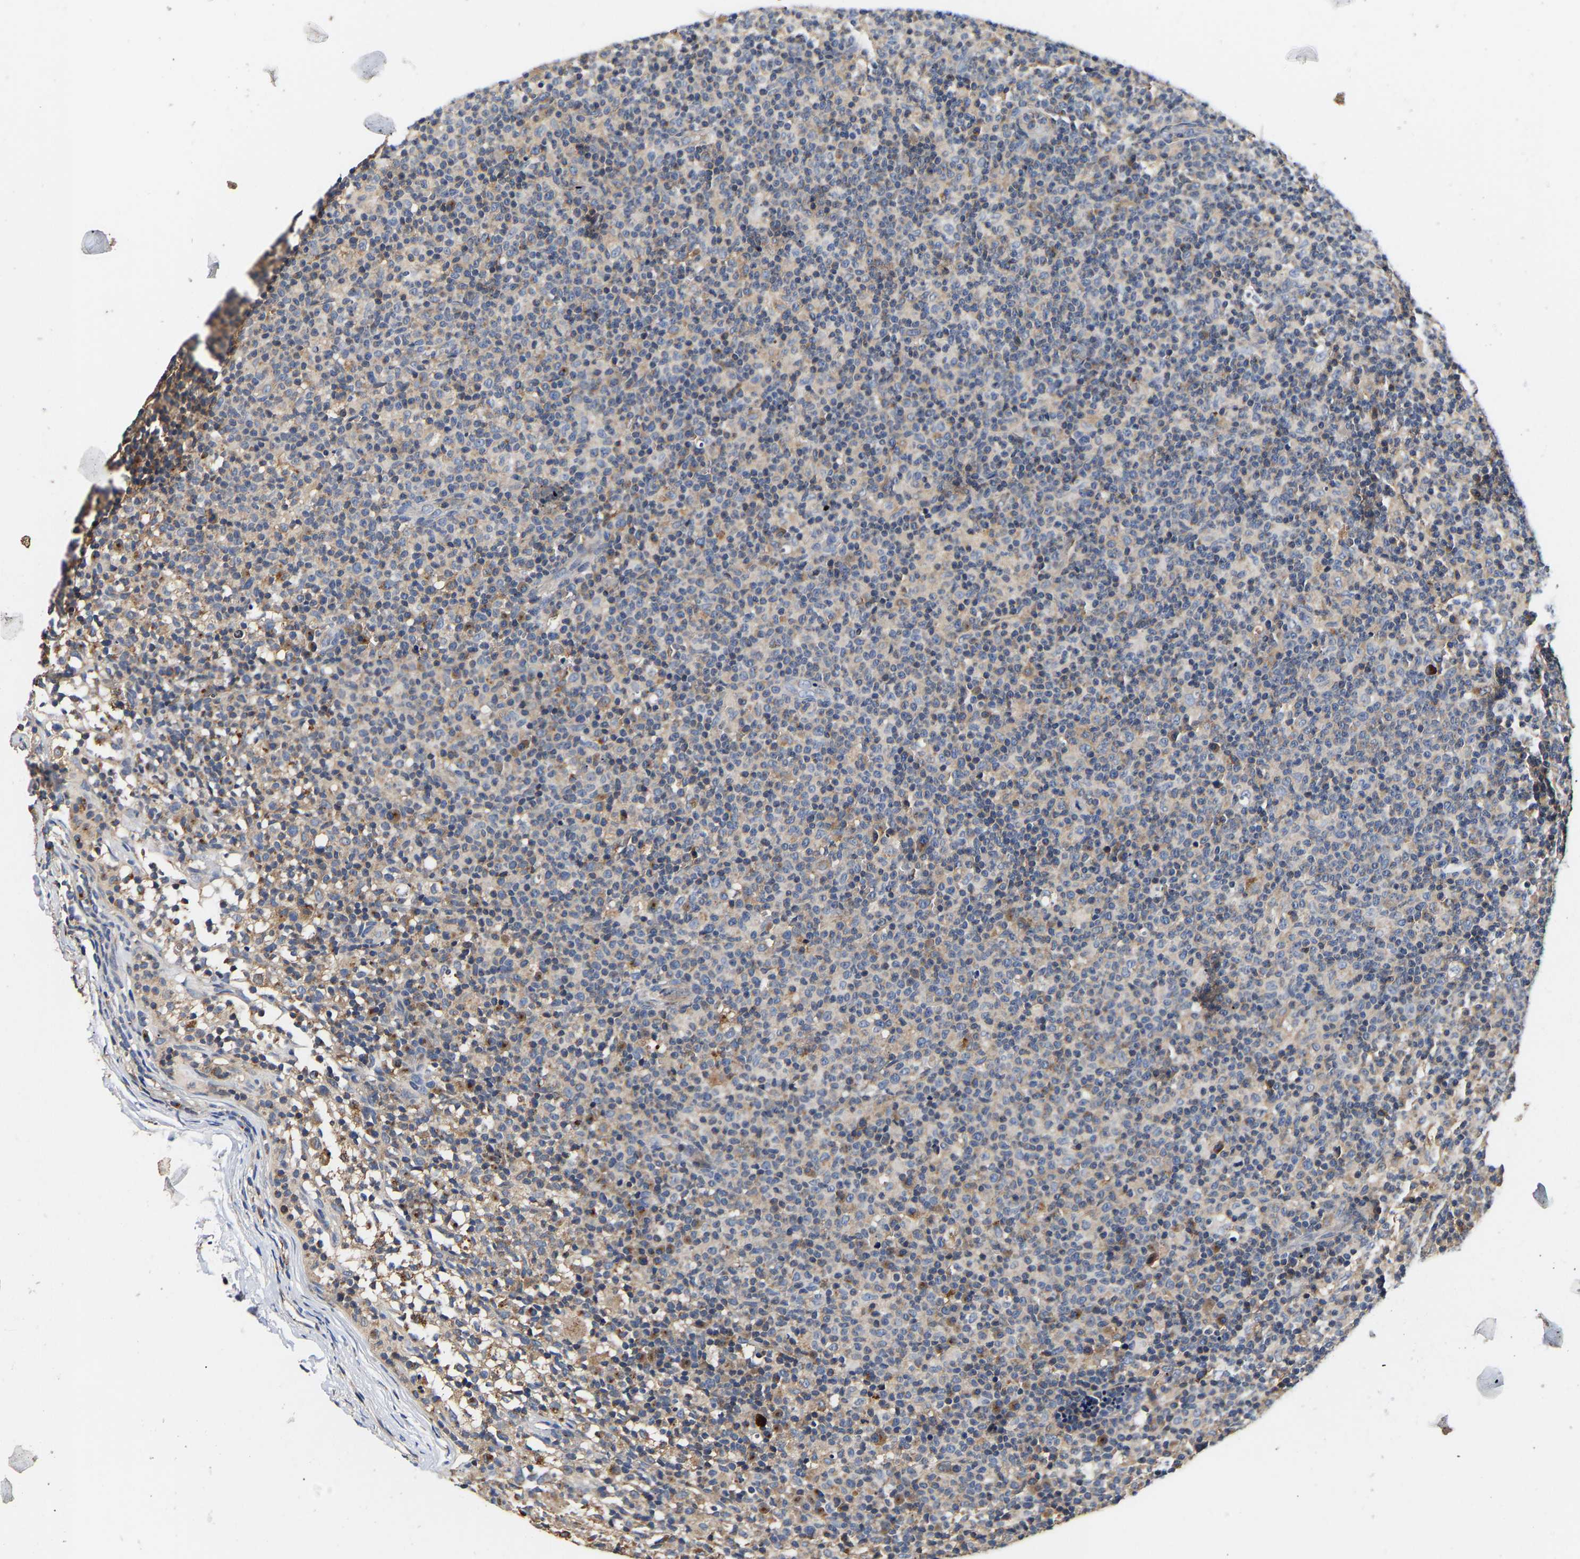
{"staining": {"intensity": "weak", "quantity": "<25%", "location": "cytoplasmic/membranous"}, "tissue": "lymph node", "cell_type": "Germinal center cells", "image_type": "normal", "snomed": [{"axis": "morphology", "description": "Normal tissue, NOS"}, {"axis": "morphology", "description": "Inflammation, NOS"}, {"axis": "topography", "description": "Lymph node"}], "caption": "Germinal center cells are negative for brown protein staining in normal lymph node. (DAB (3,3'-diaminobenzidine) IHC with hematoxylin counter stain).", "gene": "LRBA", "patient": {"sex": "male", "age": 55}}